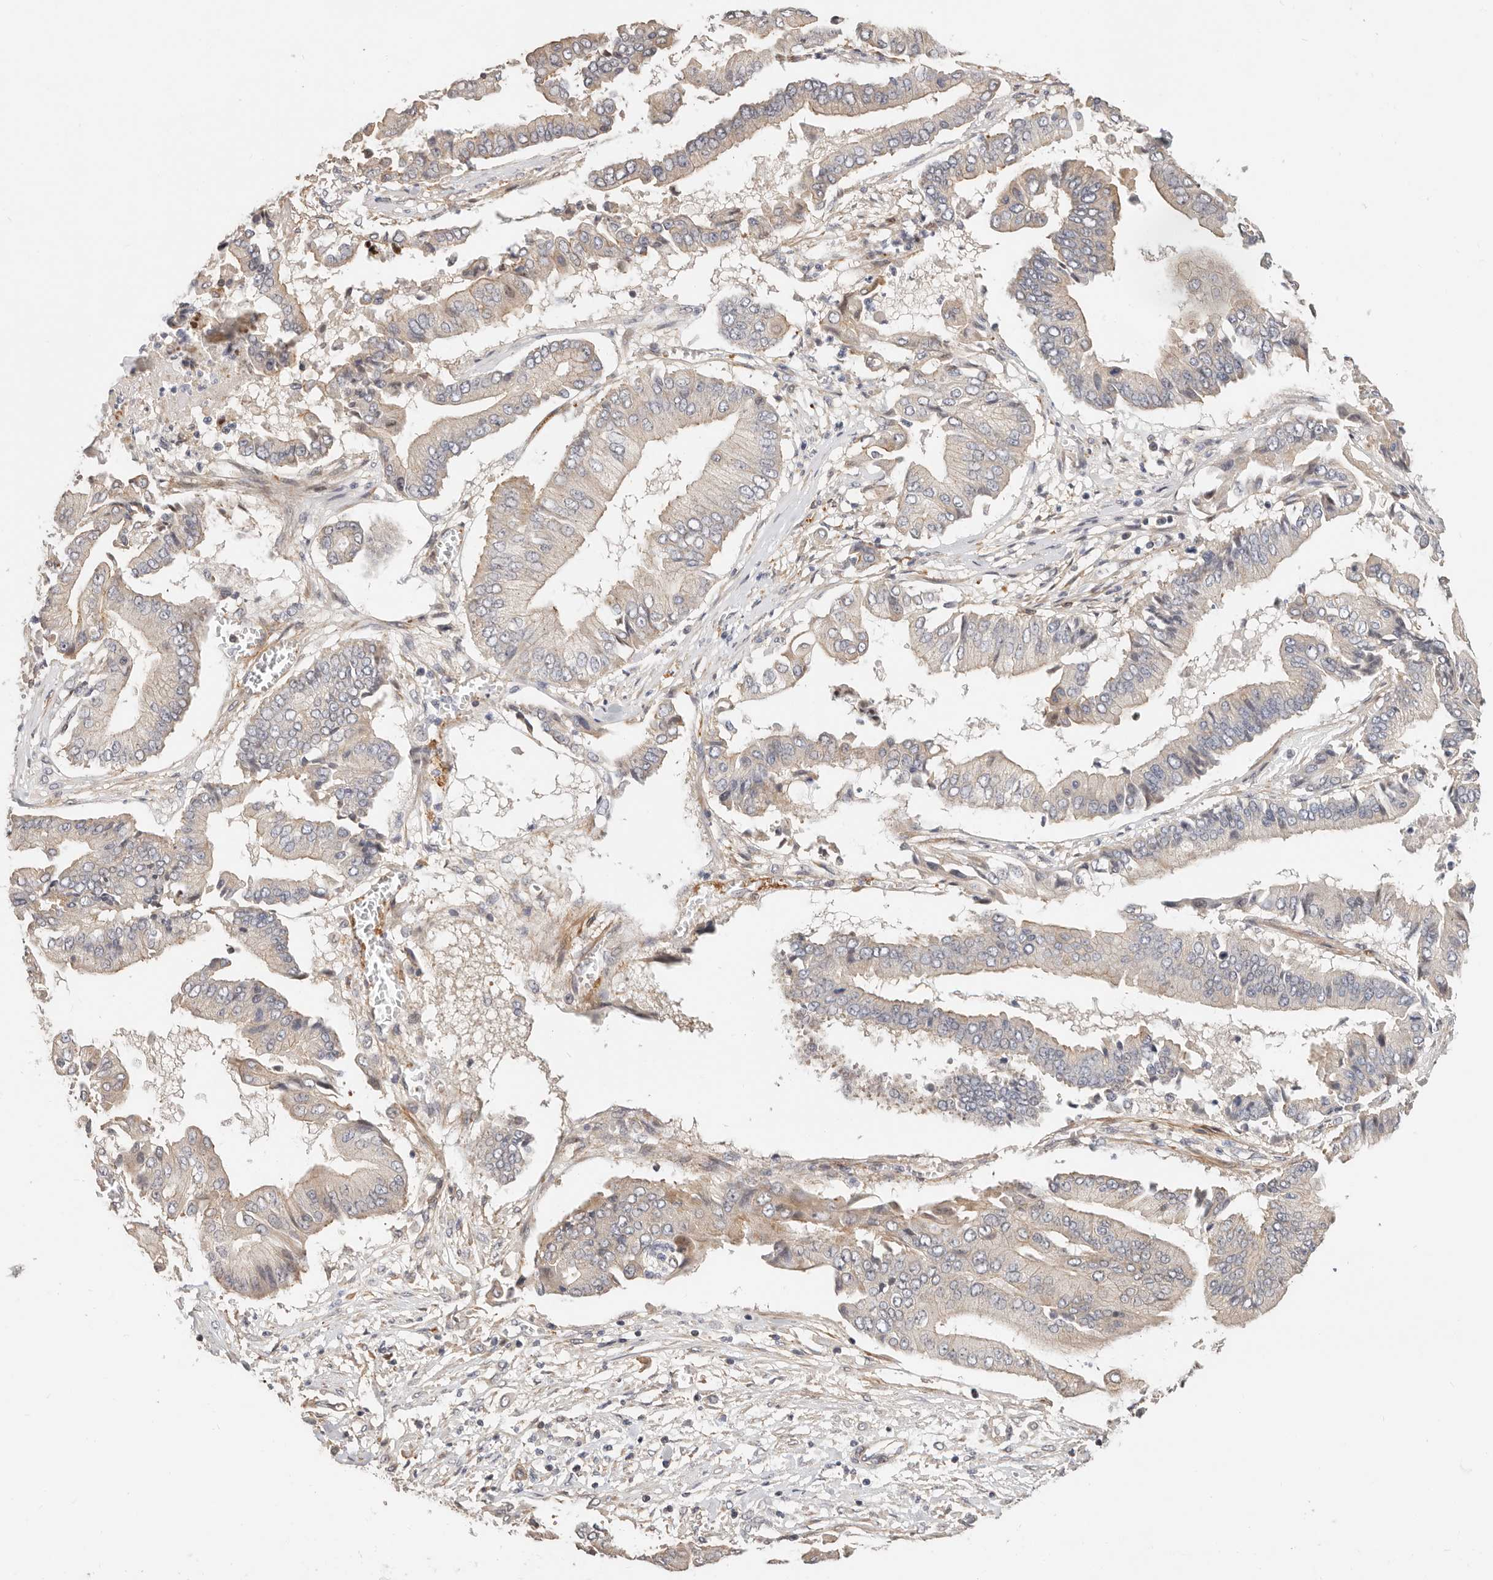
{"staining": {"intensity": "weak", "quantity": "<25%", "location": "cytoplasmic/membranous"}, "tissue": "pancreatic cancer", "cell_type": "Tumor cells", "image_type": "cancer", "snomed": [{"axis": "morphology", "description": "Adenocarcinoma, NOS"}, {"axis": "topography", "description": "Pancreas"}], "caption": "This is an immunohistochemistry (IHC) micrograph of pancreatic cancer (adenocarcinoma). There is no expression in tumor cells.", "gene": "ZRANB1", "patient": {"sex": "female", "age": 77}}